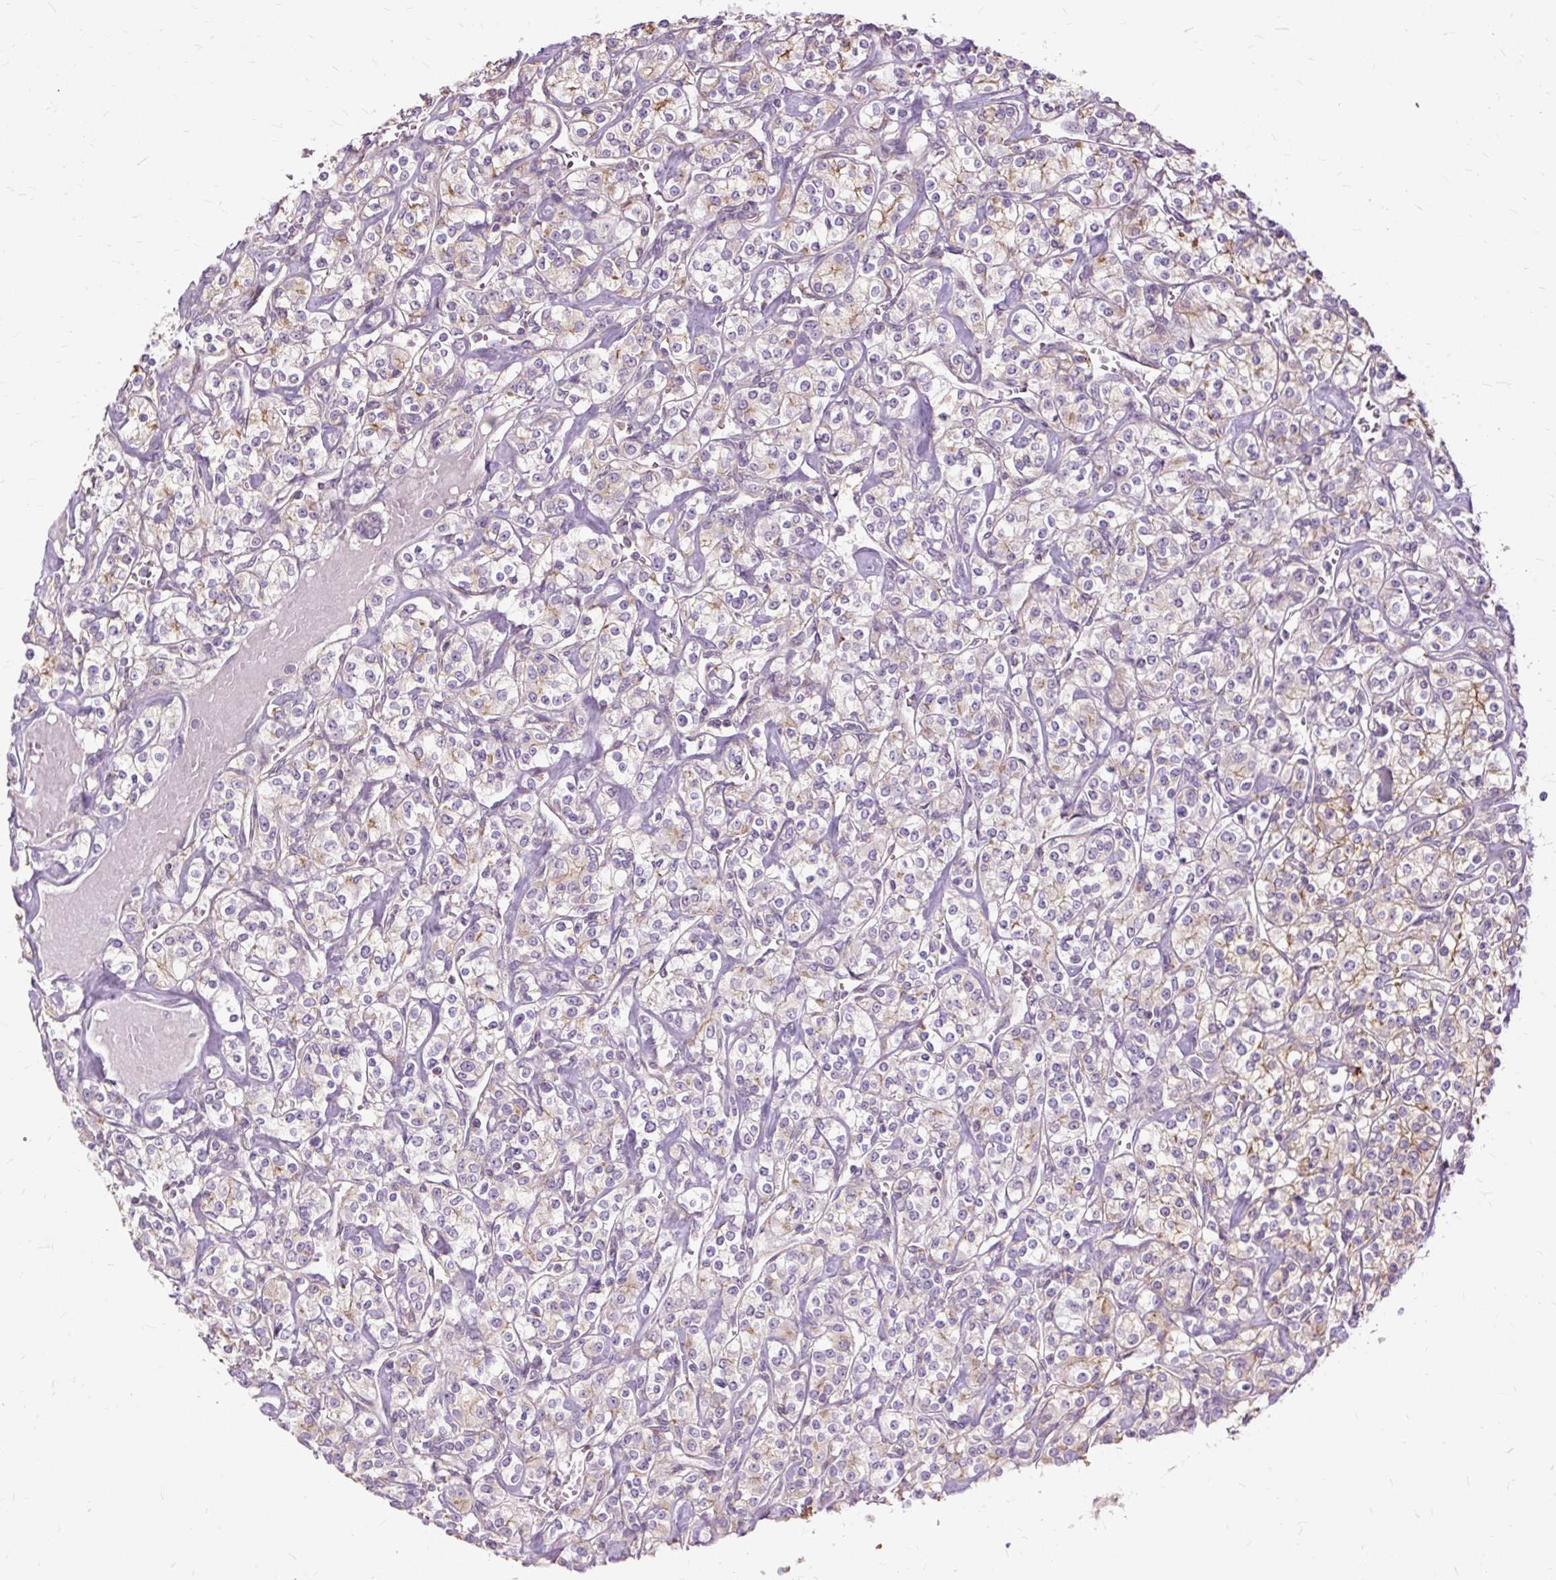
{"staining": {"intensity": "weak", "quantity": "<25%", "location": "cytoplasmic/membranous"}, "tissue": "renal cancer", "cell_type": "Tumor cells", "image_type": "cancer", "snomed": [{"axis": "morphology", "description": "Adenocarcinoma, NOS"}, {"axis": "topography", "description": "Kidney"}], "caption": "Tumor cells are negative for brown protein staining in renal cancer (adenocarcinoma).", "gene": "TSPAN8", "patient": {"sex": "male", "age": 77}}